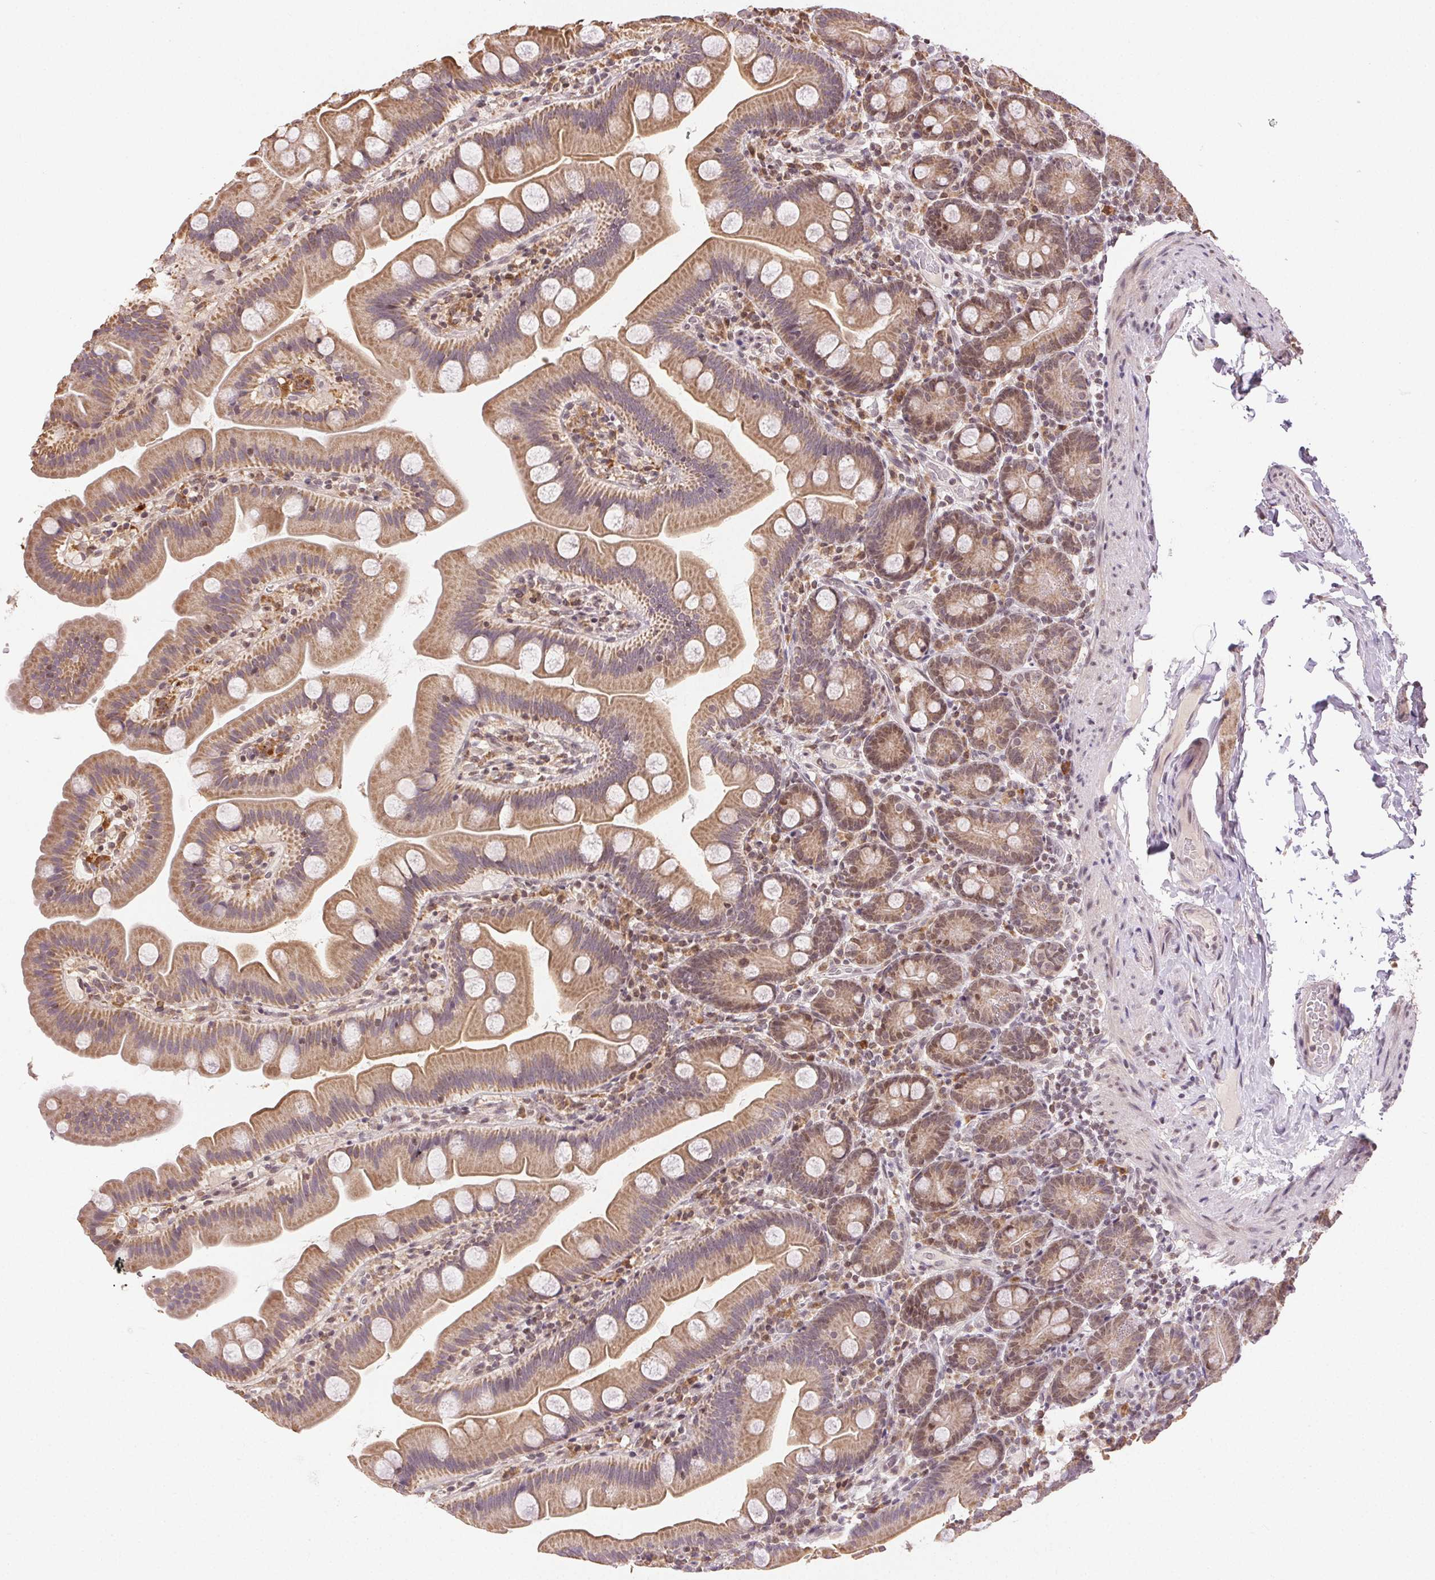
{"staining": {"intensity": "moderate", "quantity": ">75%", "location": "cytoplasmic/membranous"}, "tissue": "small intestine", "cell_type": "Glandular cells", "image_type": "normal", "snomed": [{"axis": "morphology", "description": "Normal tissue, NOS"}, {"axis": "topography", "description": "Small intestine"}], "caption": "A high-resolution histopathology image shows immunohistochemistry staining of unremarkable small intestine, which reveals moderate cytoplasmic/membranous staining in about >75% of glandular cells.", "gene": "PIWIL4", "patient": {"sex": "female", "age": 68}}